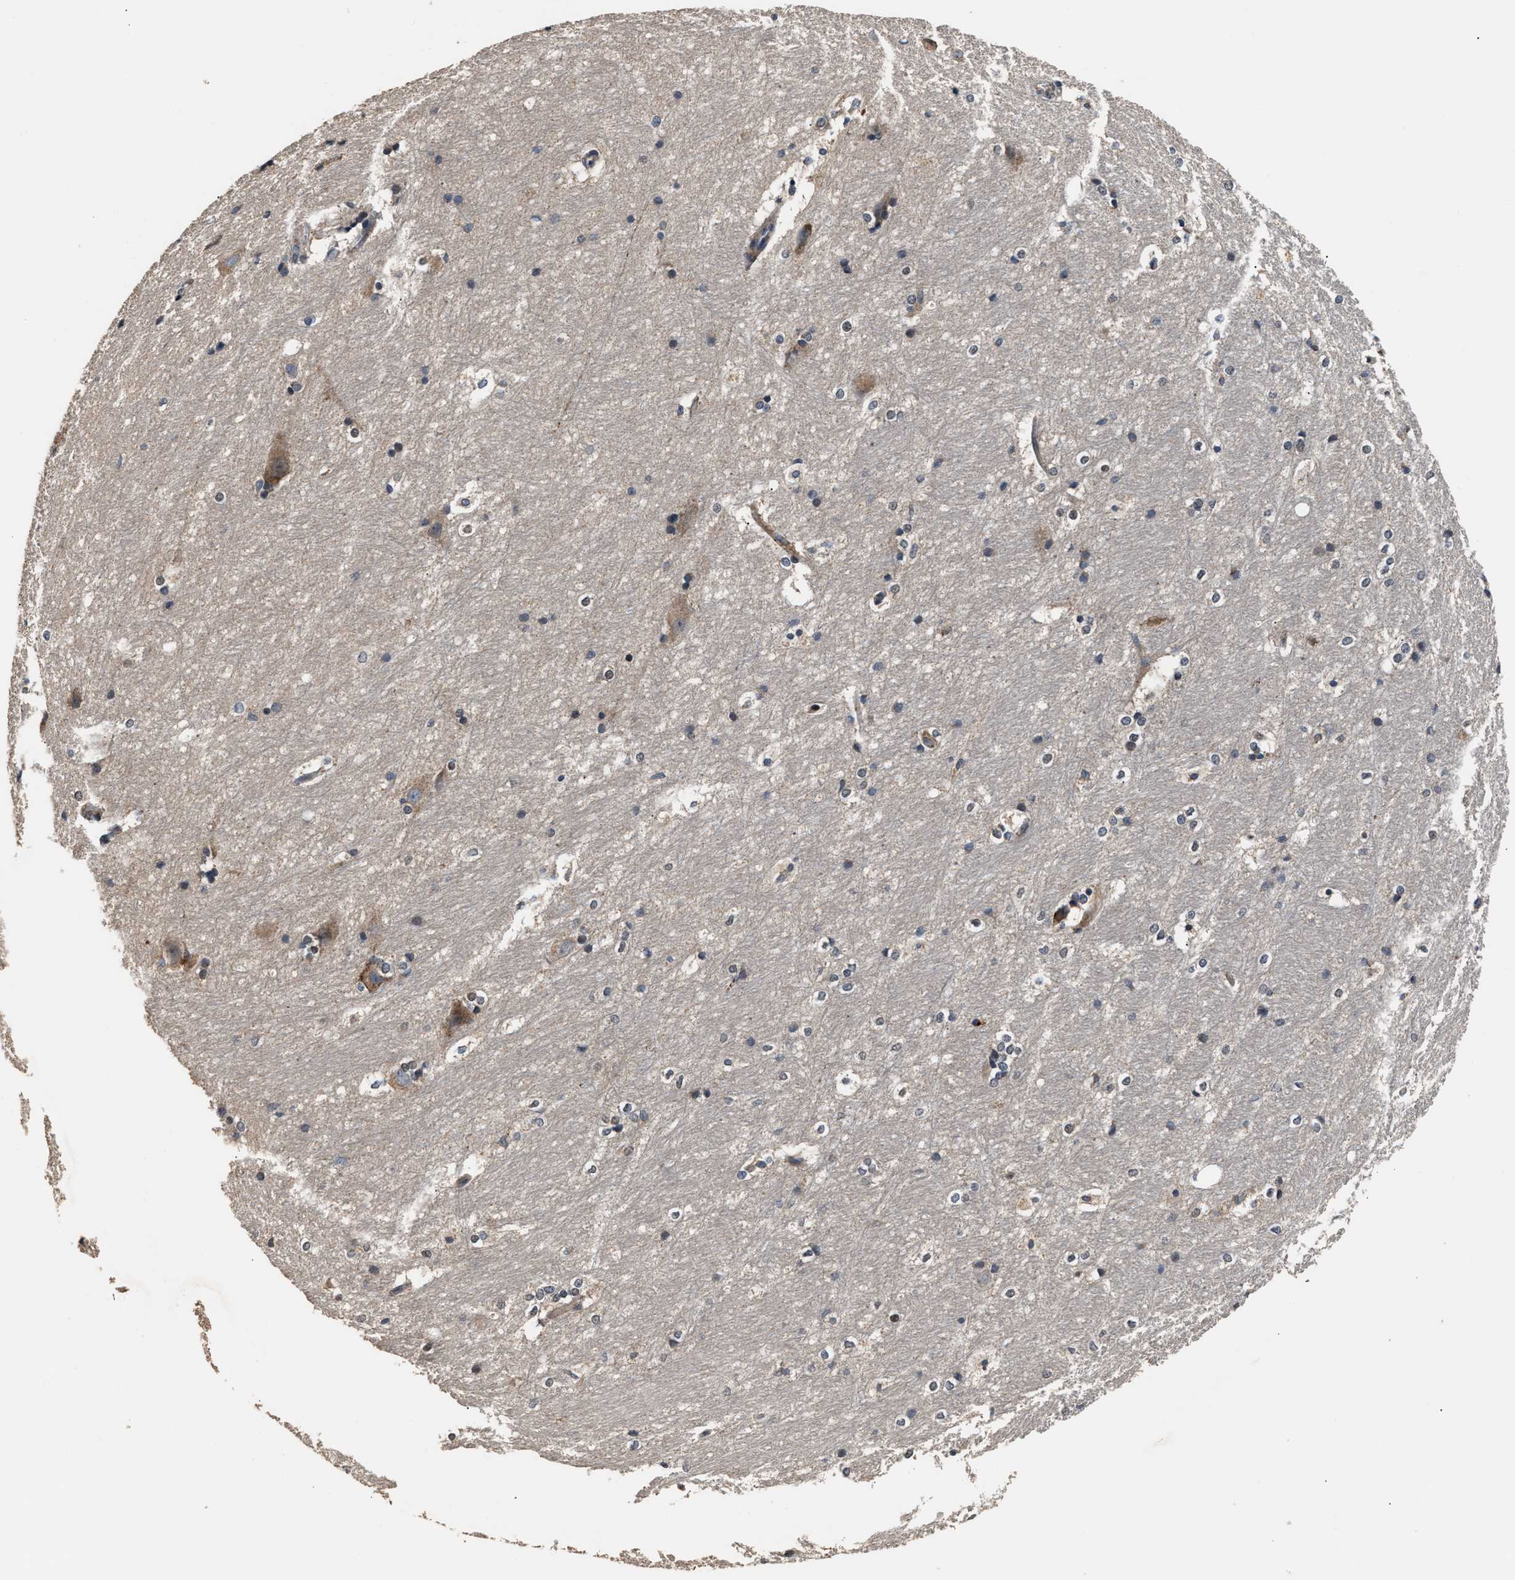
{"staining": {"intensity": "moderate", "quantity": "<25%", "location": "nuclear"}, "tissue": "hippocampus", "cell_type": "Glial cells", "image_type": "normal", "snomed": [{"axis": "morphology", "description": "Normal tissue, NOS"}, {"axis": "topography", "description": "Hippocampus"}], "caption": "A brown stain shows moderate nuclear positivity of a protein in glial cells of unremarkable human hippocampus.", "gene": "IMPDH2", "patient": {"sex": "female", "age": 19}}